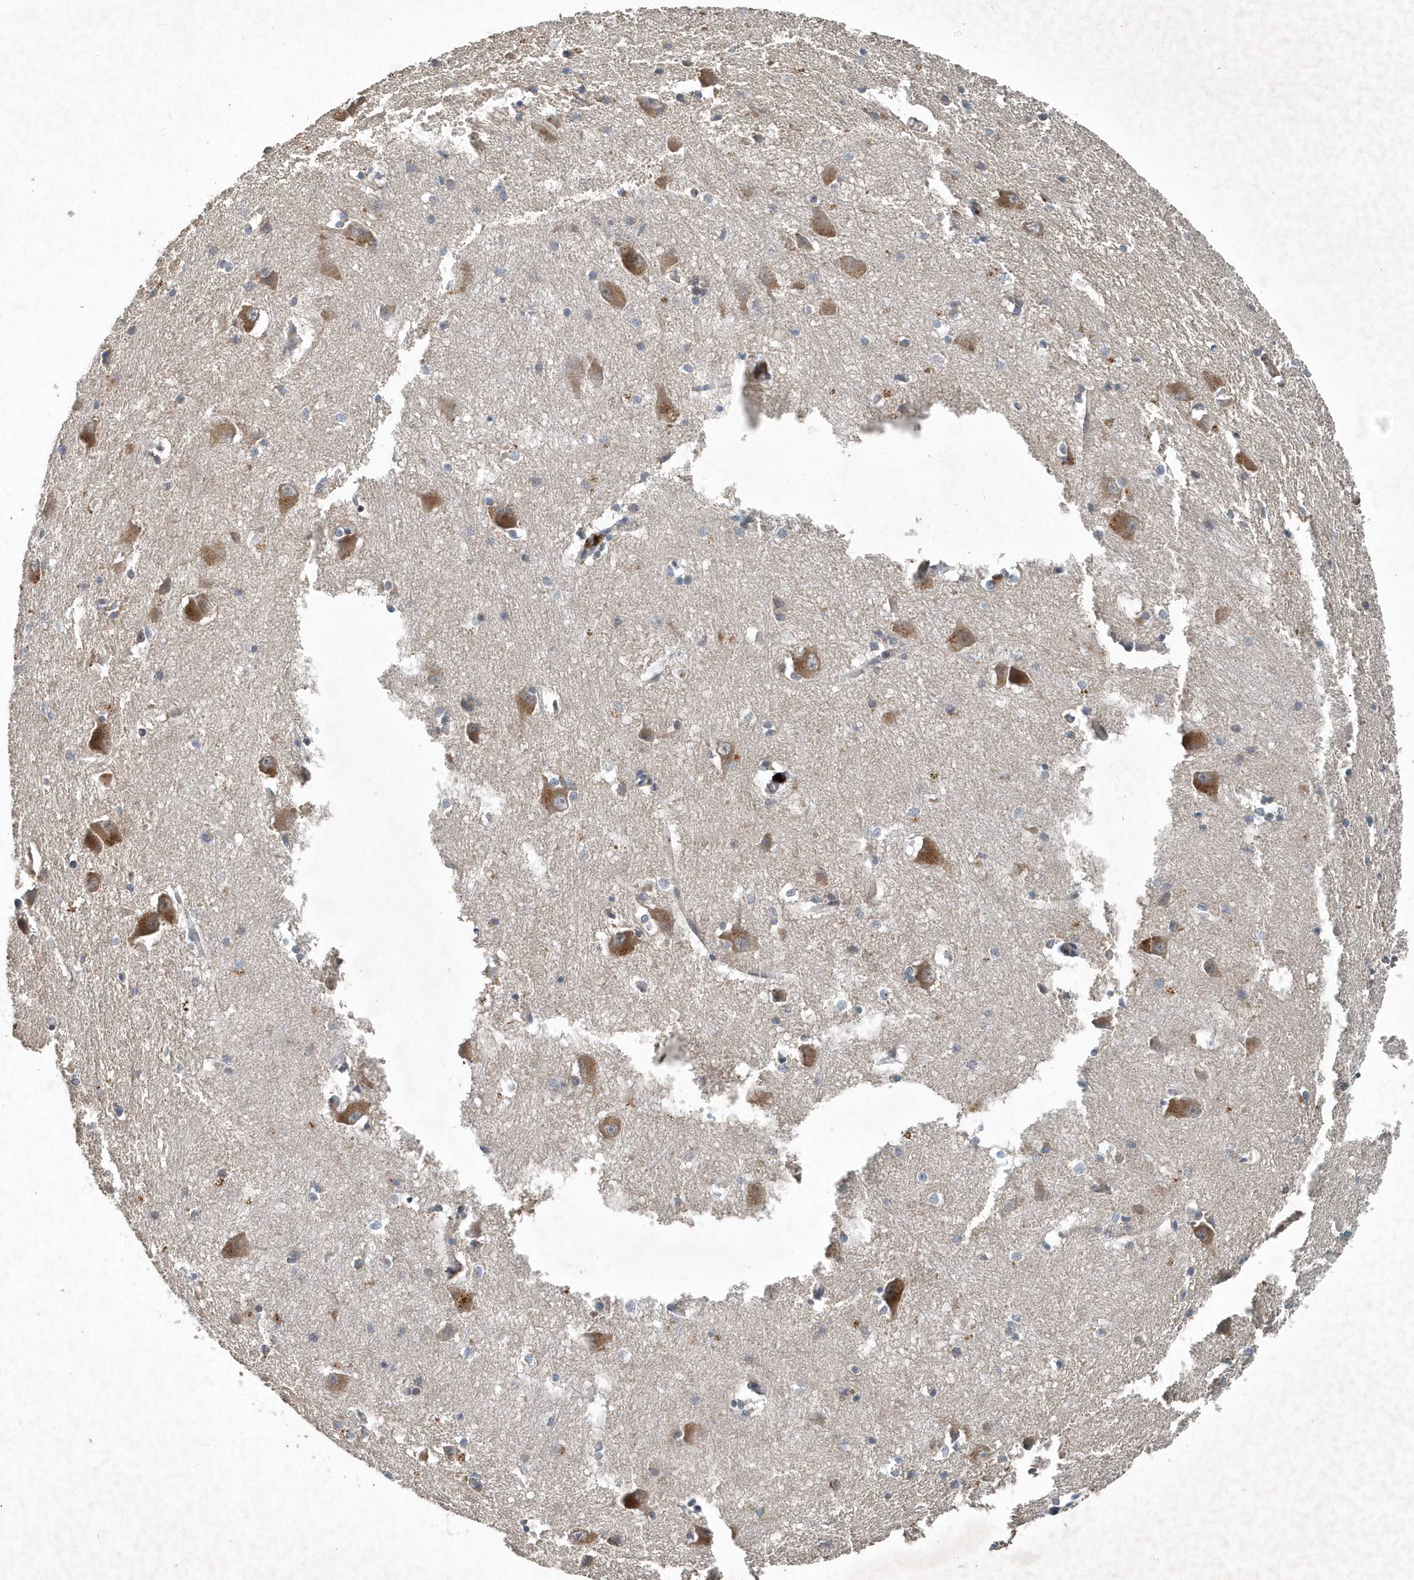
{"staining": {"intensity": "moderate", "quantity": ">75%", "location": "cytoplasmic/membranous"}, "tissue": "caudate", "cell_type": "Glial cells", "image_type": "normal", "snomed": [{"axis": "morphology", "description": "Normal tissue, NOS"}, {"axis": "topography", "description": "Lateral ventricle wall"}], "caption": "This is a photomicrograph of immunohistochemistry staining of benign caudate, which shows moderate expression in the cytoplasmic/membranous of glial cells.", "gene": "SCFD2", "patient": {"sex": "male", "age": 37}}